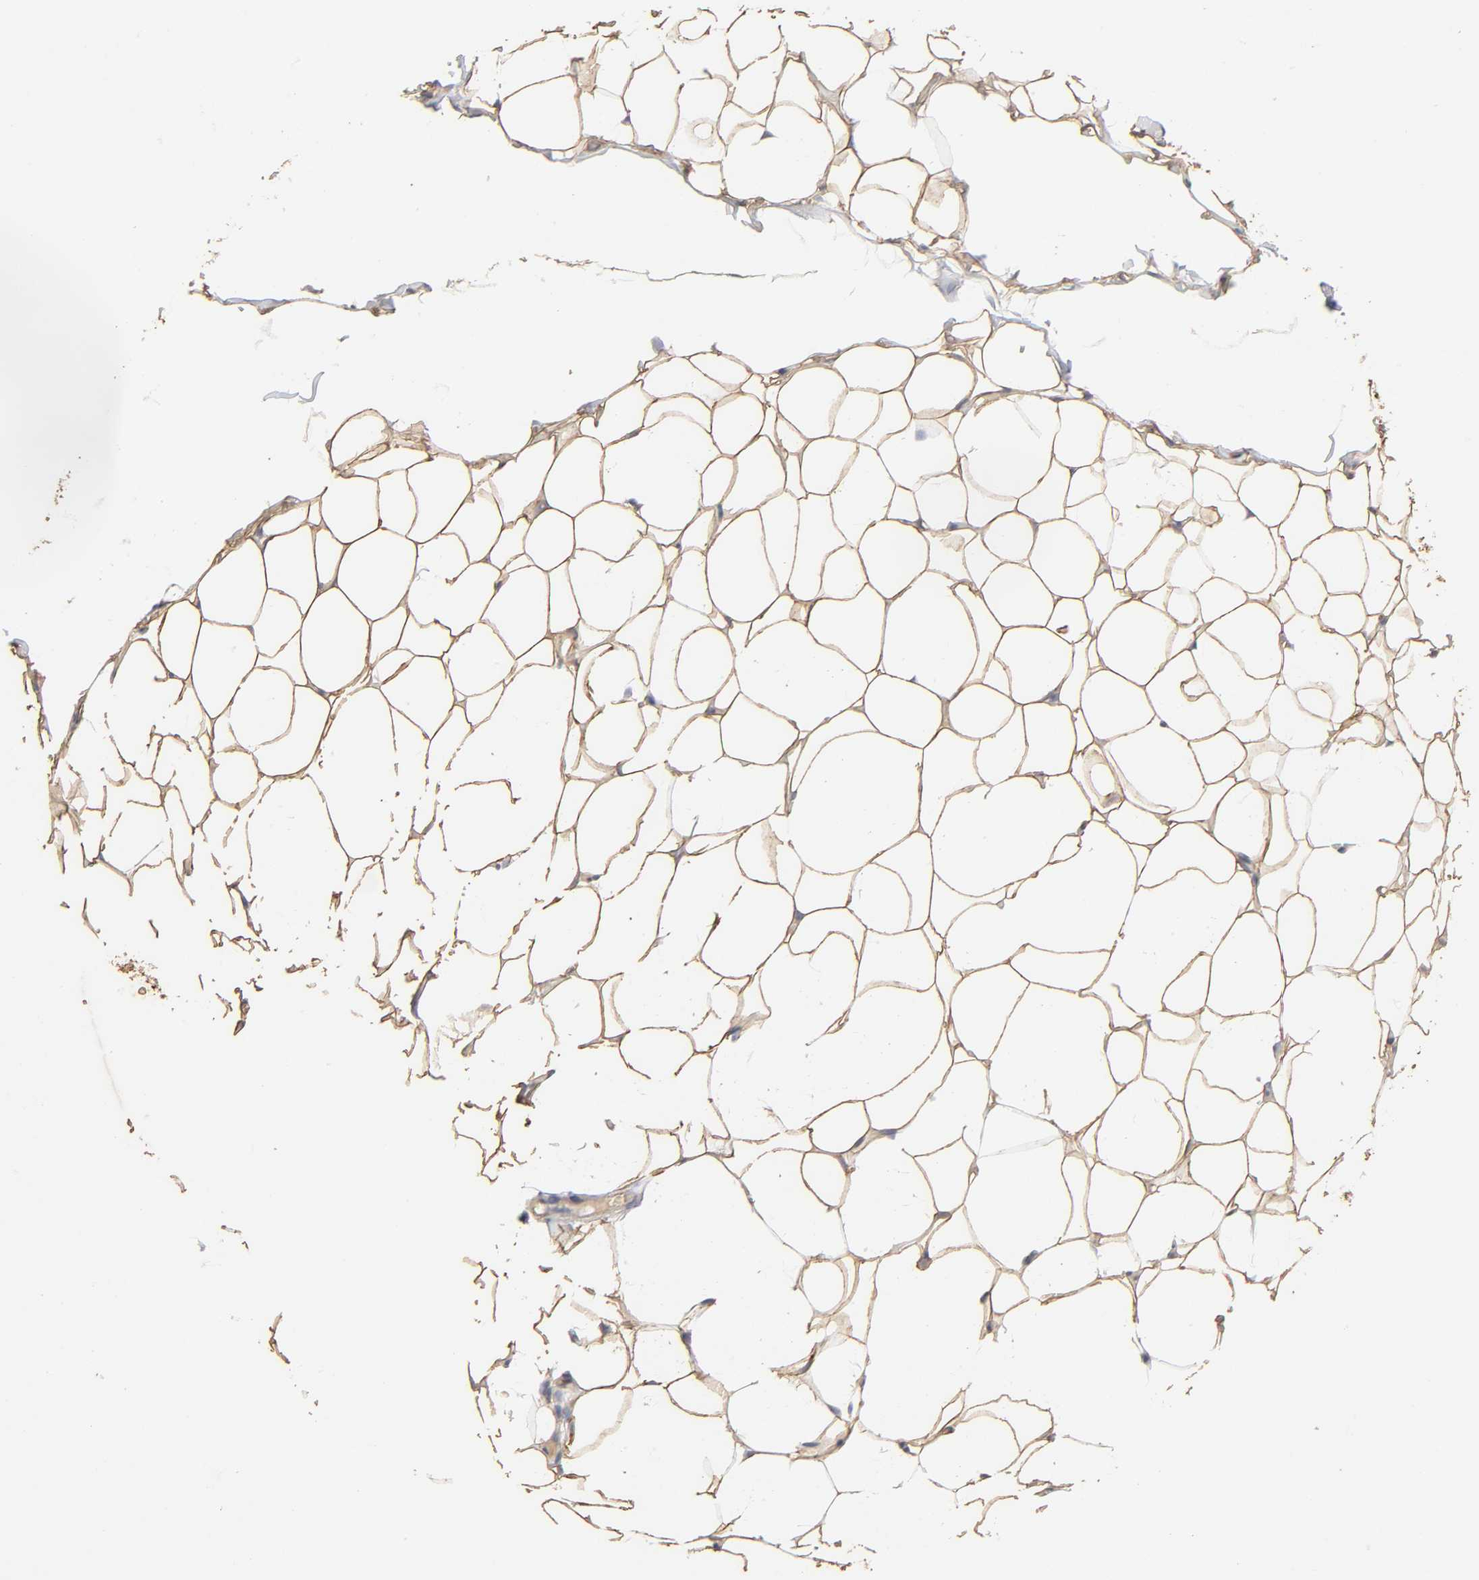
{"staining": {"intensity": "moderate", "quantity": ">75%", "location": "cytoplasmic/membranous"}, "tissue": "adipose tissue", "cell_type": "Adipocytes", "image_type": "normal", "snomed": [{"axis": "morphology", "description": "Normal tissue, NOS"}, {"axis": "topography", "description": "Soft tissue"}], "caption": "Adipose tissue stained for a protein (brown) demonstrates moderate cytoplasmic/membranous positive positivity in about >75% of adipocytes.", "gene": "CYCS", "patient": {"sex": "male", "age": 26}}